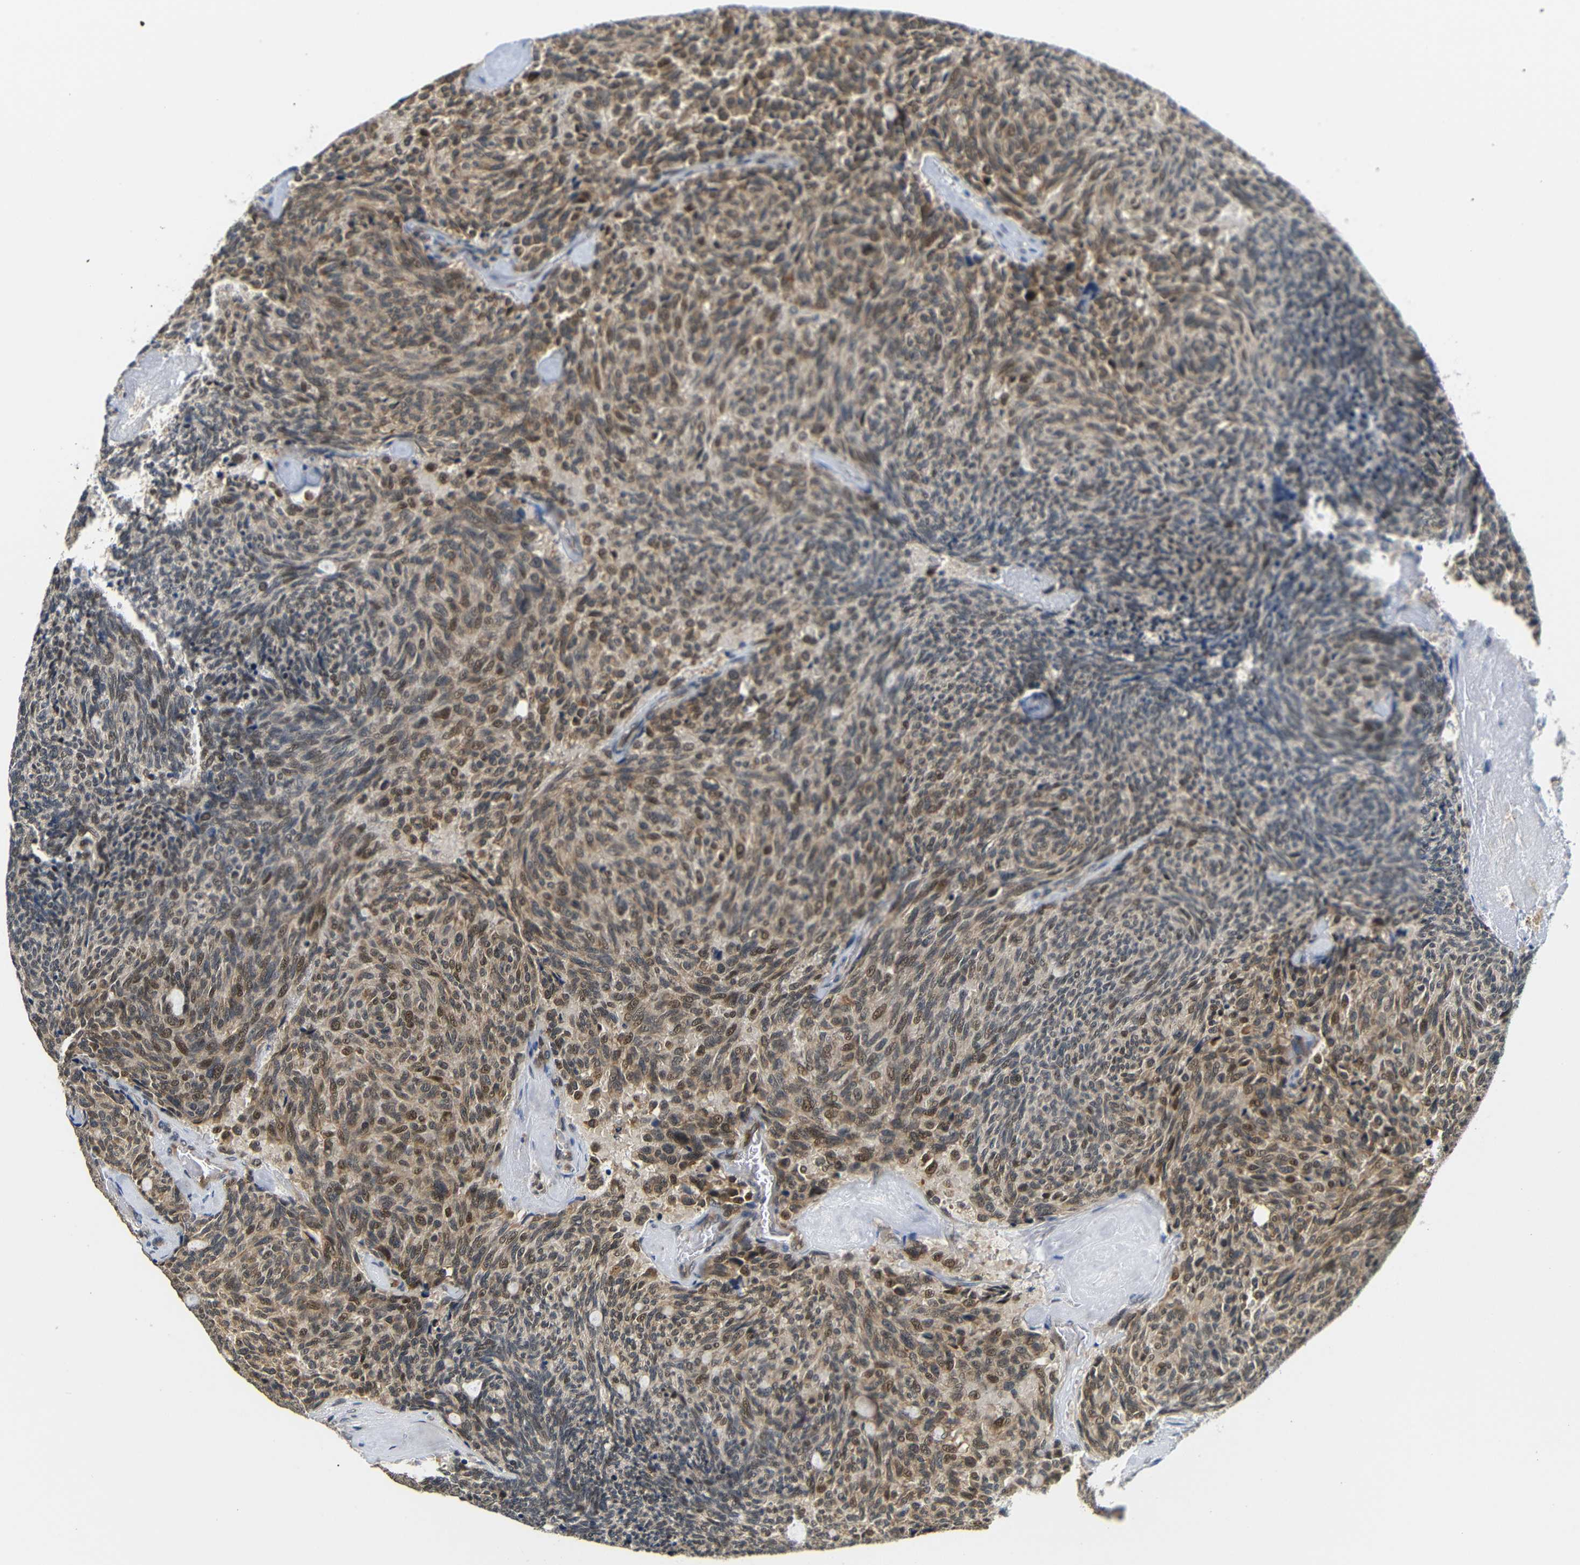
{"staining": {"intensity": "moderate", "quantity": ">75%", "location": "cytoplasmic/membranous,nuclear"}, "tissue": "carcinoid", "cell_type": "Tumor cells", "image_type": "cancer", "snomed": [{"axis": "morphology", "description": "Carcinoid, malignant, NOS"}, {"axis": "topography", "description": "Pancreas"}], "caption": "Human carcinoid (malignant) stained with a brown dye demonstrates moderate cytoplasmic/membranous and nuclear positive positivity in about >75% of tumor cells.", "gene": "GJA5", "patient": {"sex": "female", "age": 54}}